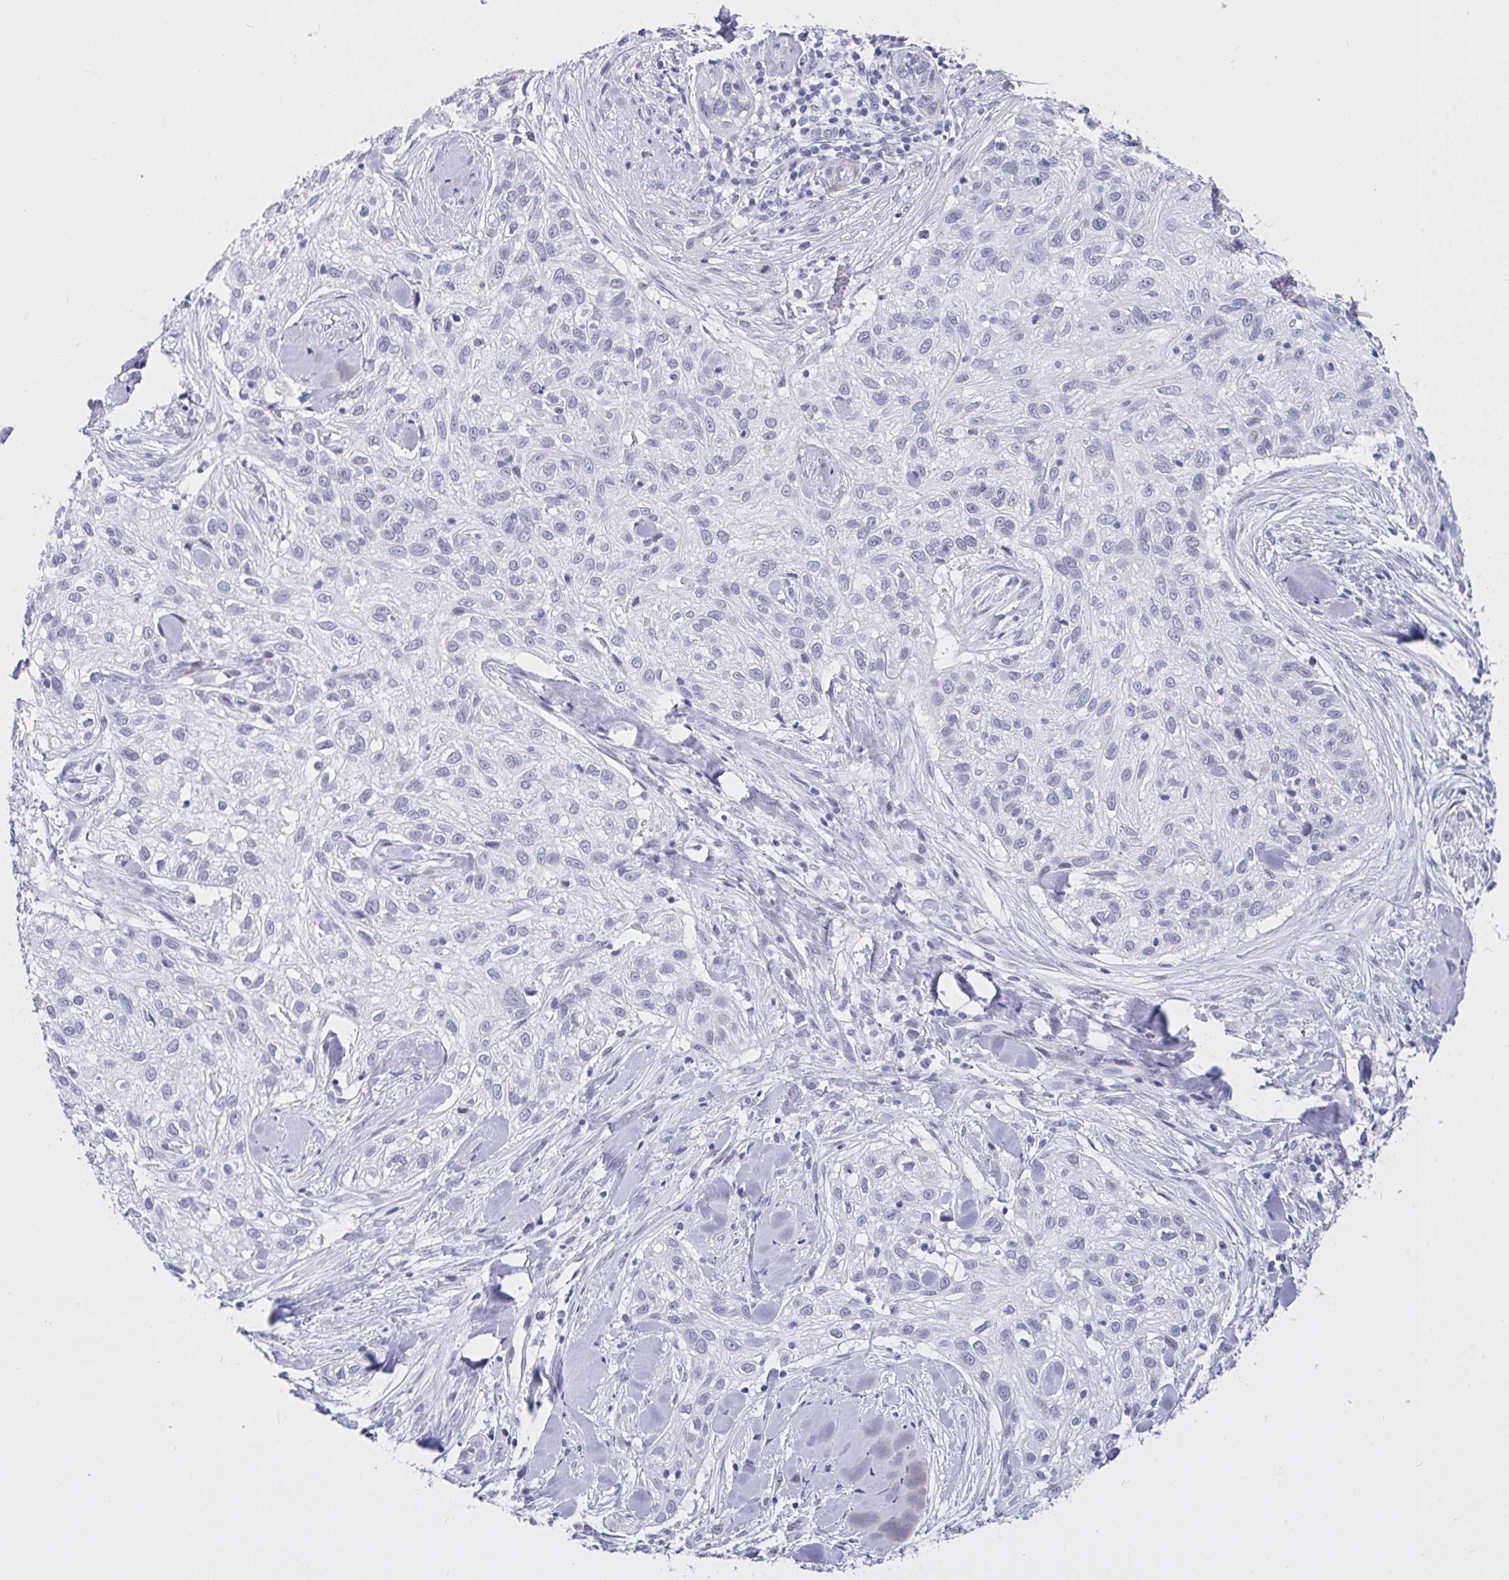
{"staining": {"intensity": "negative", "quantity": "none", "location": "none"}, "tissue": "skin cancer", "cell_type": "Tumor cells", "image_type": "cancer", "snomed": [{"axis": "morphology", "description": "Squamous cell carcinoma, NOS"}, {"axis": "topography", "description": "Skin"}], "caption": "Skin cancer (squamous cell carcinoma) stained for a protein using immunohistochemistry shows no staining tumor cells.", "gene": "FBXL22", "patient": {"sex": "male", "age": 82}}